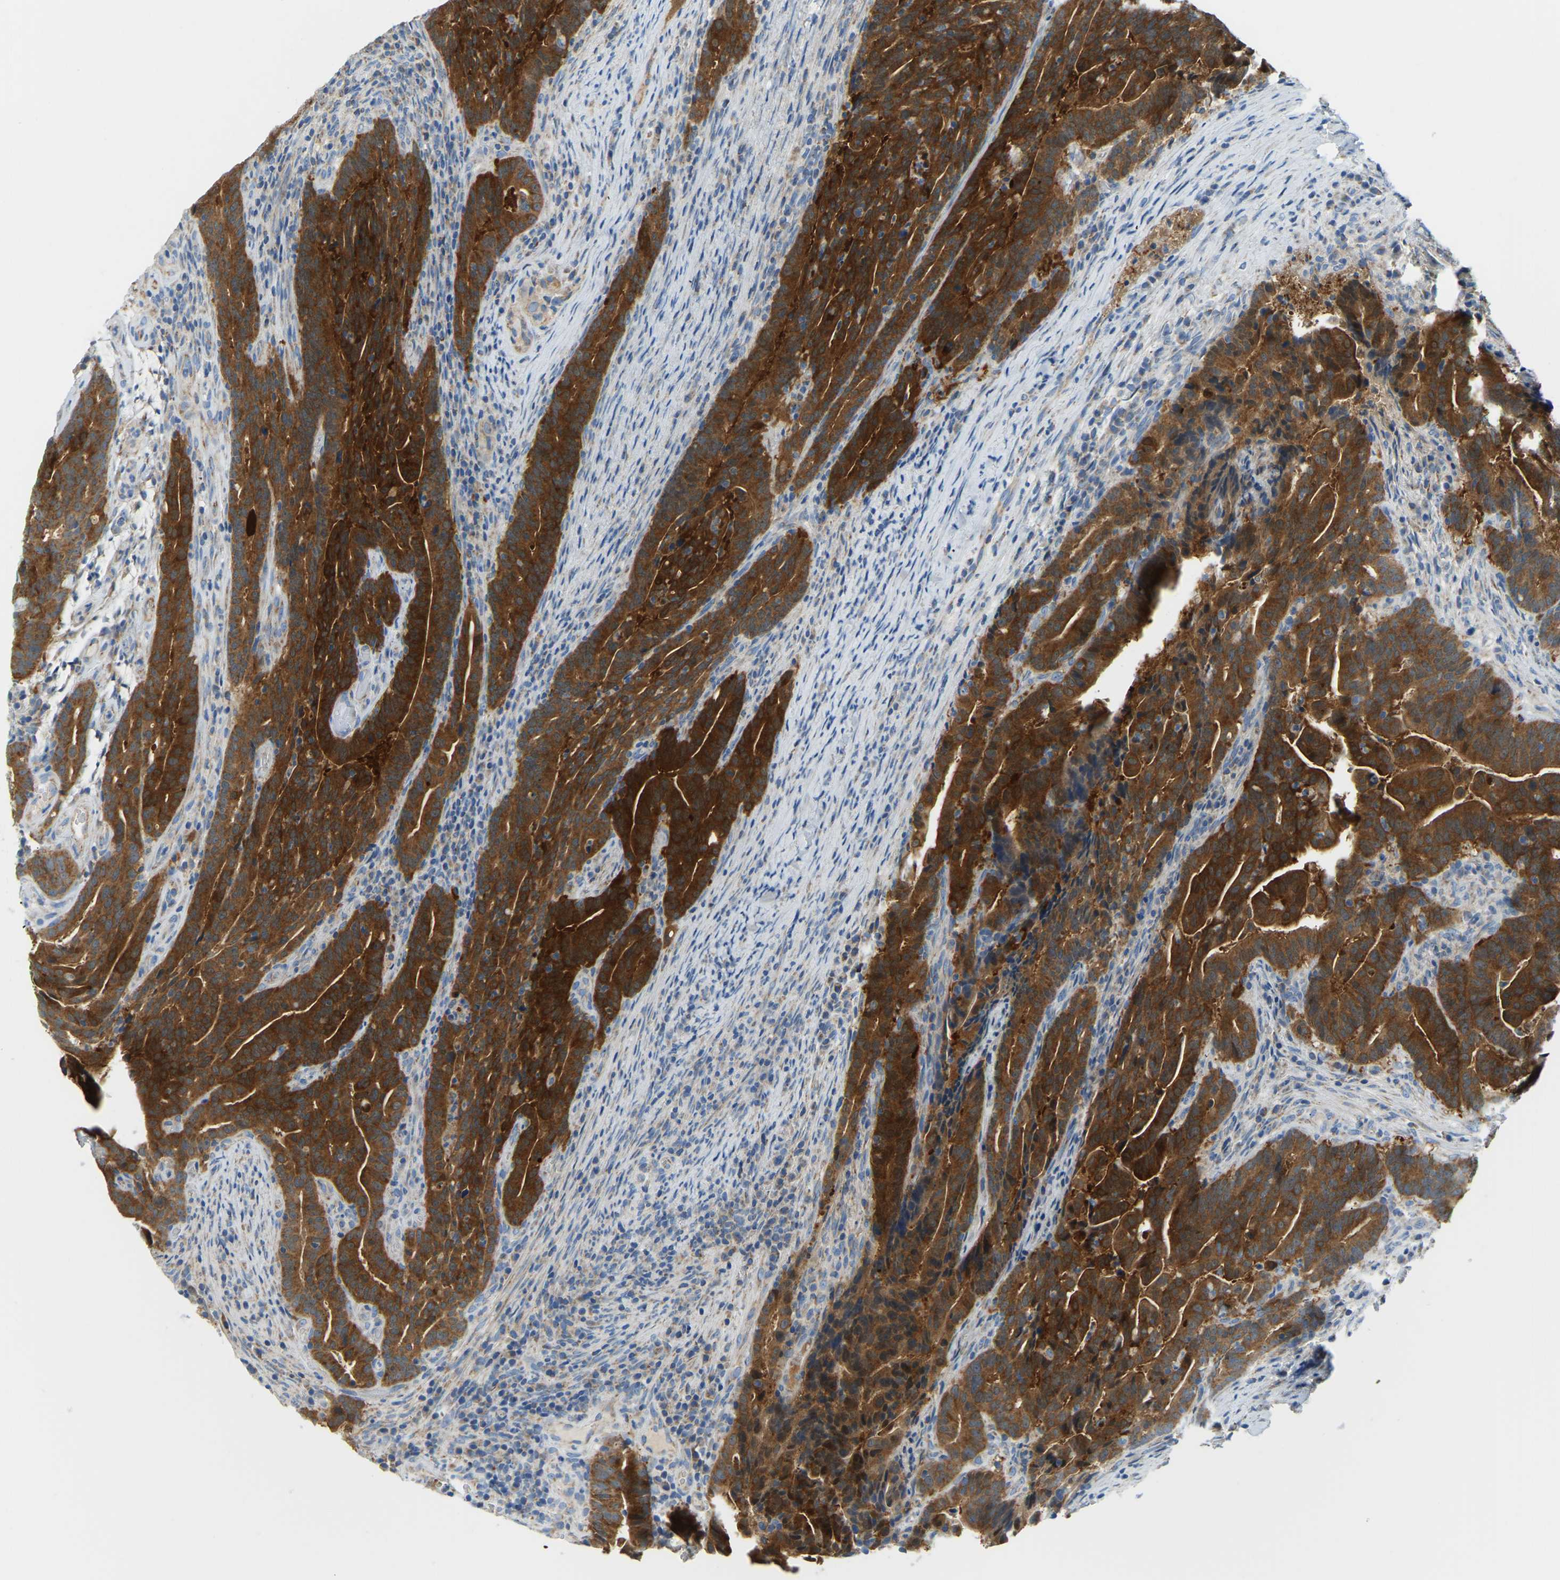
{"staining": {"intensity": "strong", "quantity": ">75%", "location": "cytoplasmic/membranous"}, "tissue": "colorectal cancer", "cell_type": "Tumor cells", "image_type": "cancer", "snomed": [{"axis": "morphology", "description": "Adenocarcinoma, NOS"}, {"axis": "topography", "description": "Colon"}], "caption": "Immunohistochemical staining of colorectal cancer (adenocarcinoma) exhibits high levels of strong cytoplasmic/membranous staining in about >75% of tumor cells.", "gene": "GDA", "patient": {"sex": "female", "age": 66}}